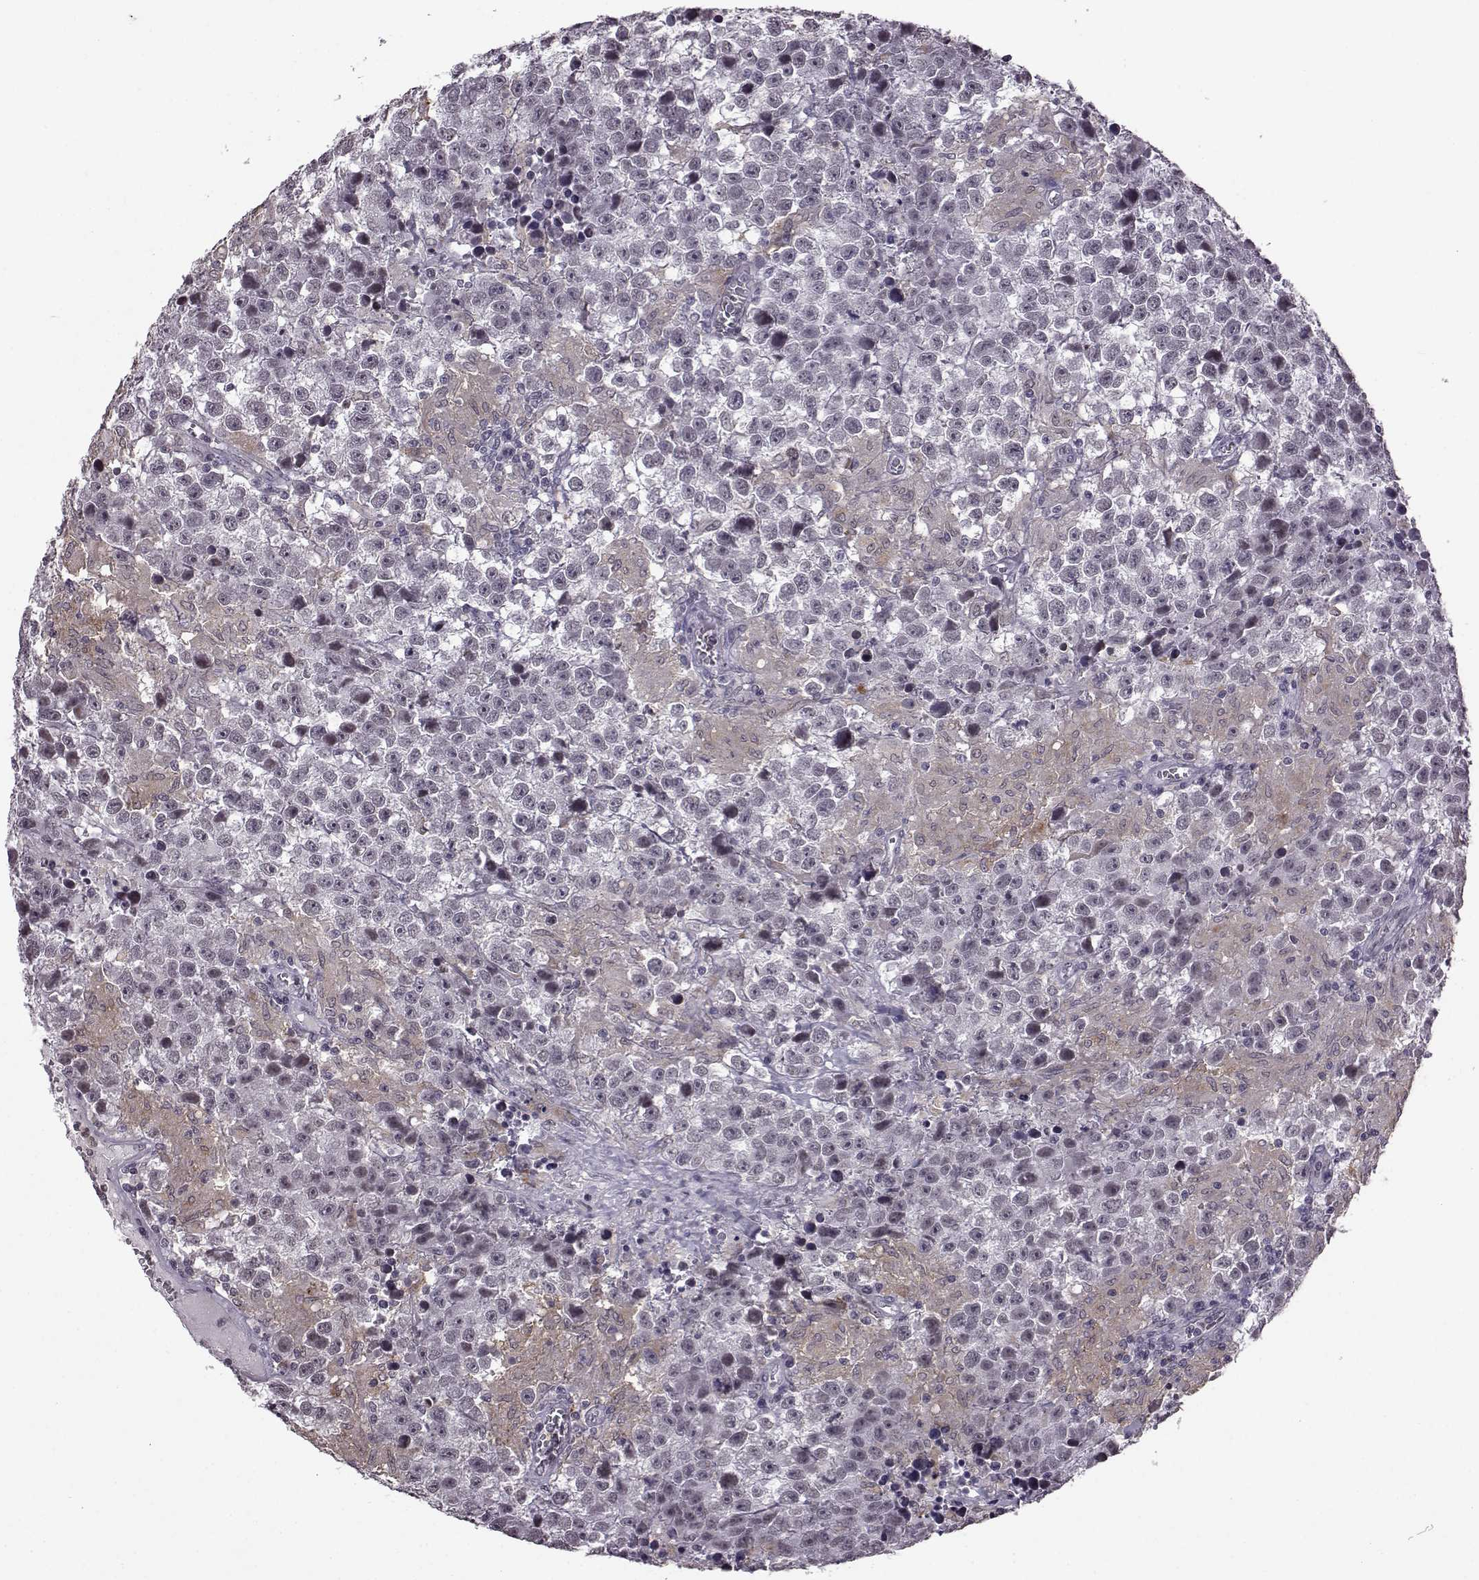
{"staining": {"intensity": "negative", "quantity": "none", "location": "none"}, "tissue": "testis cancer", "cell_type": "Tumor cells", "image_type": "cancer", "snomed": [{"axis": "morphology", "description": "Seminoma, NOS"}, {"axis": "topography", "description": "Testis"}], "caption": "Human seminoma (testis) stained for a protein using IHC displays no positivity in tumor cells.", "gene": "SLC28A2", "patient": {"sex": "male", "age": 43}}